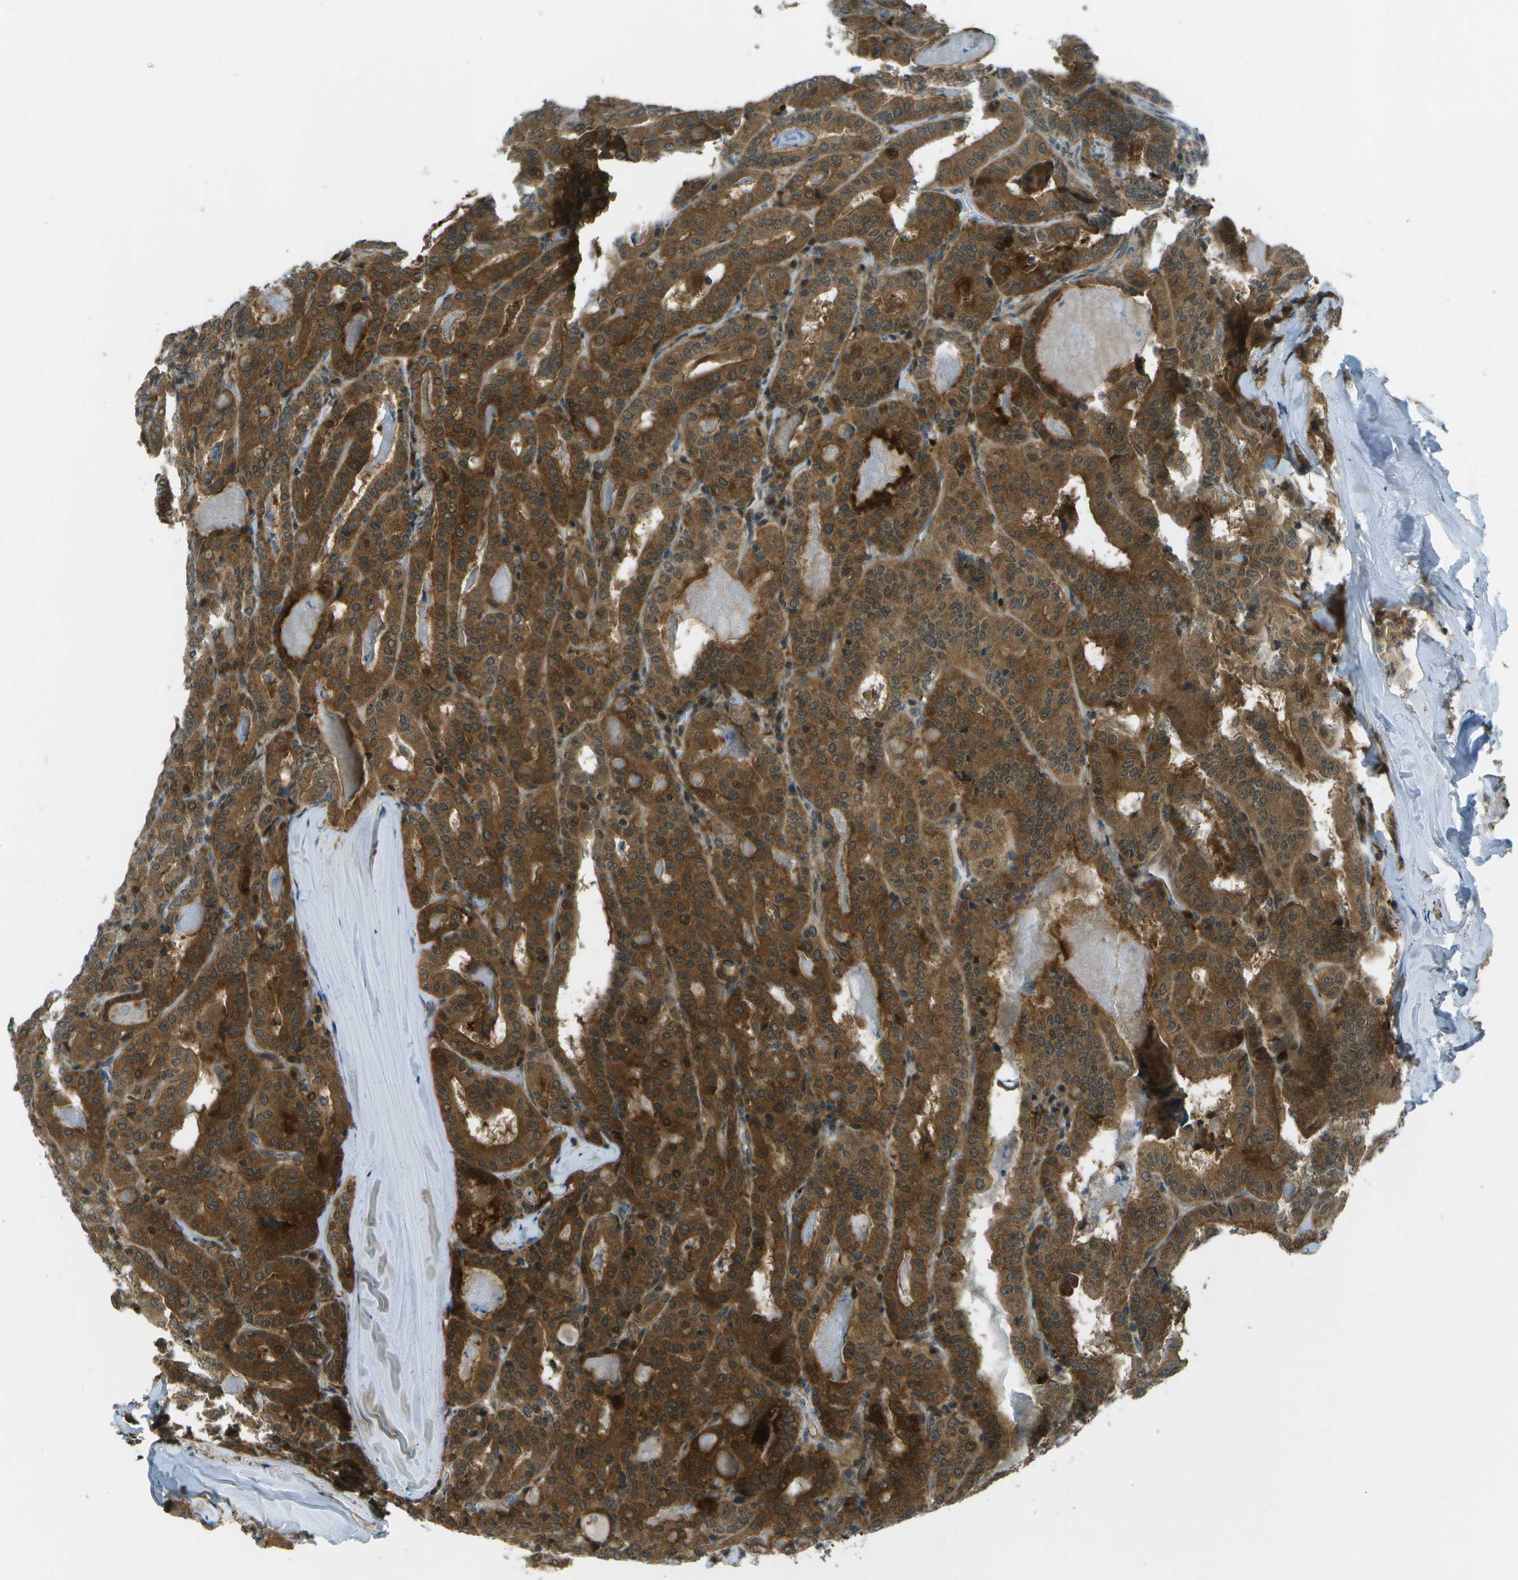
{"staining": {"intensity": "strong", "quantity": ">75%", "location": "cytoplasmic/membranous"}, "tissue": "thyroid cancer", "cell_type": "Tumor cells", "image_type": "cancer", "snomed": [{"axis": "morphology", "description": "Papillary adenocarcinoma, NOS"}, {"axis": "topography", "description": "Thyroid gland"}], "caption": "A photomicrograph of papillary adenocarcinoma (thyroid) stained for a protein shows strong cytoplasmic/membranous brown staining in tumor cells.", "gene": "TMEM19", "patient": {"sex": "female", "age": 42}}